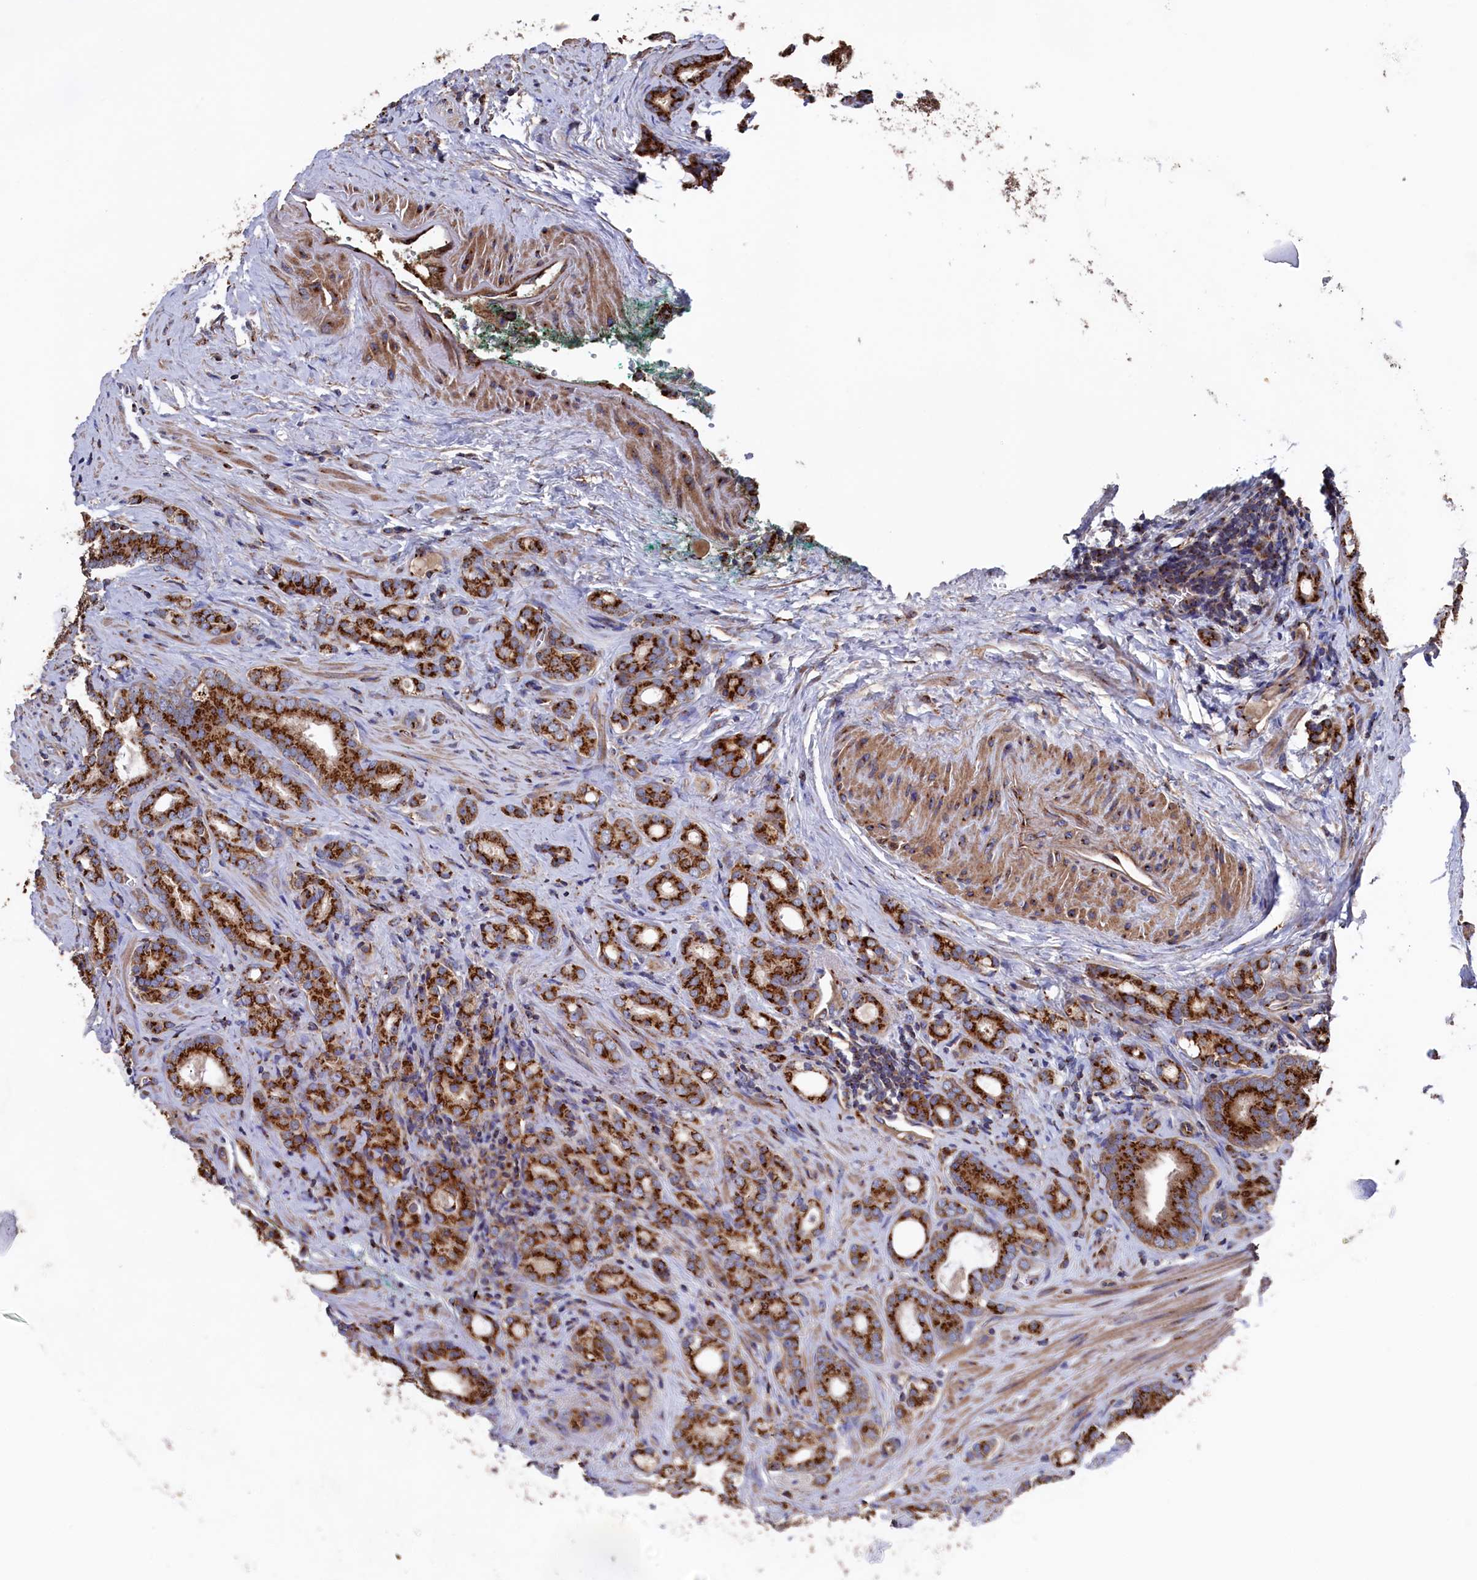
{"staining": {"intensity": "strong", "quantity": ">75%", "location": "cytoplasmic/membranous"}, "tissue": "prostate cancer", "cell_type": "Tumor cells", "image_type": "cancer", "snomed": [{"axis": "morphology", "description": "Adenocarcinoma, High grade"}, {"axis": "topography", "description": "Prostate"}], "caption": "DAB (3,3'-diaminobenzidine) immunohistochemical staining of prostate cancer demonstrates strong cytoplasmic/membranous protein staining in about >75% of tumor cells. The protein is shown in brown color, while the nuclei are stained blue.", "gene": "PRRC1", "patient": {"sex": "male", "age": 63}}